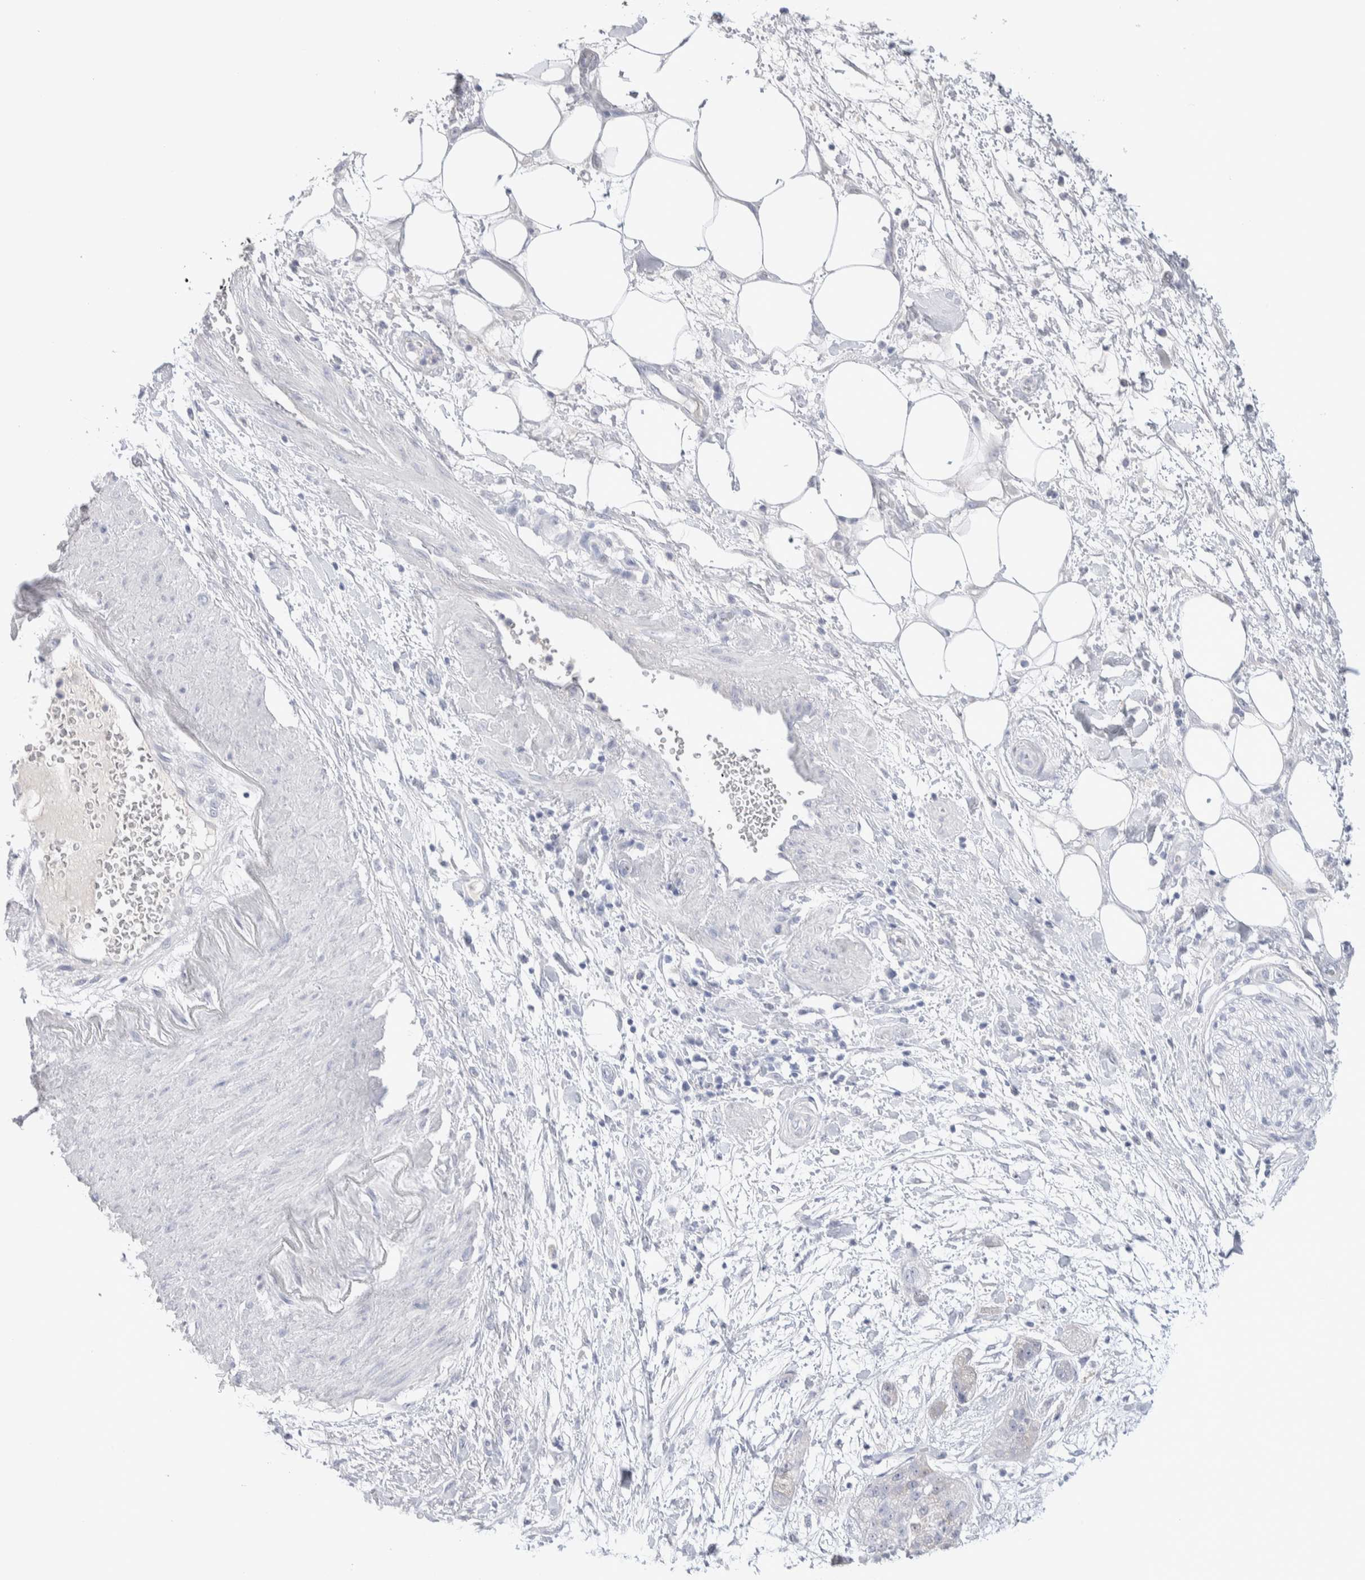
{"staining": {"intensity": "negative", "quantity": "none", "location": "none"}, "tissue": "pancreatic cancer", "cell_type": "Tumor cells", "image_type": "cancer", "snomed": [{"axis": "morphology", "description": "Adenocarcinoma, NOS"}, {"axis": "topography", "description": "Pancreas"}], "caption": "A micrograph of pancreatic cancer (adenocarcinoma) stained for a protein displays no brown staining in tumor cells.", "gene": "GDA", "patient": {"sex": "female", "age": 78}}